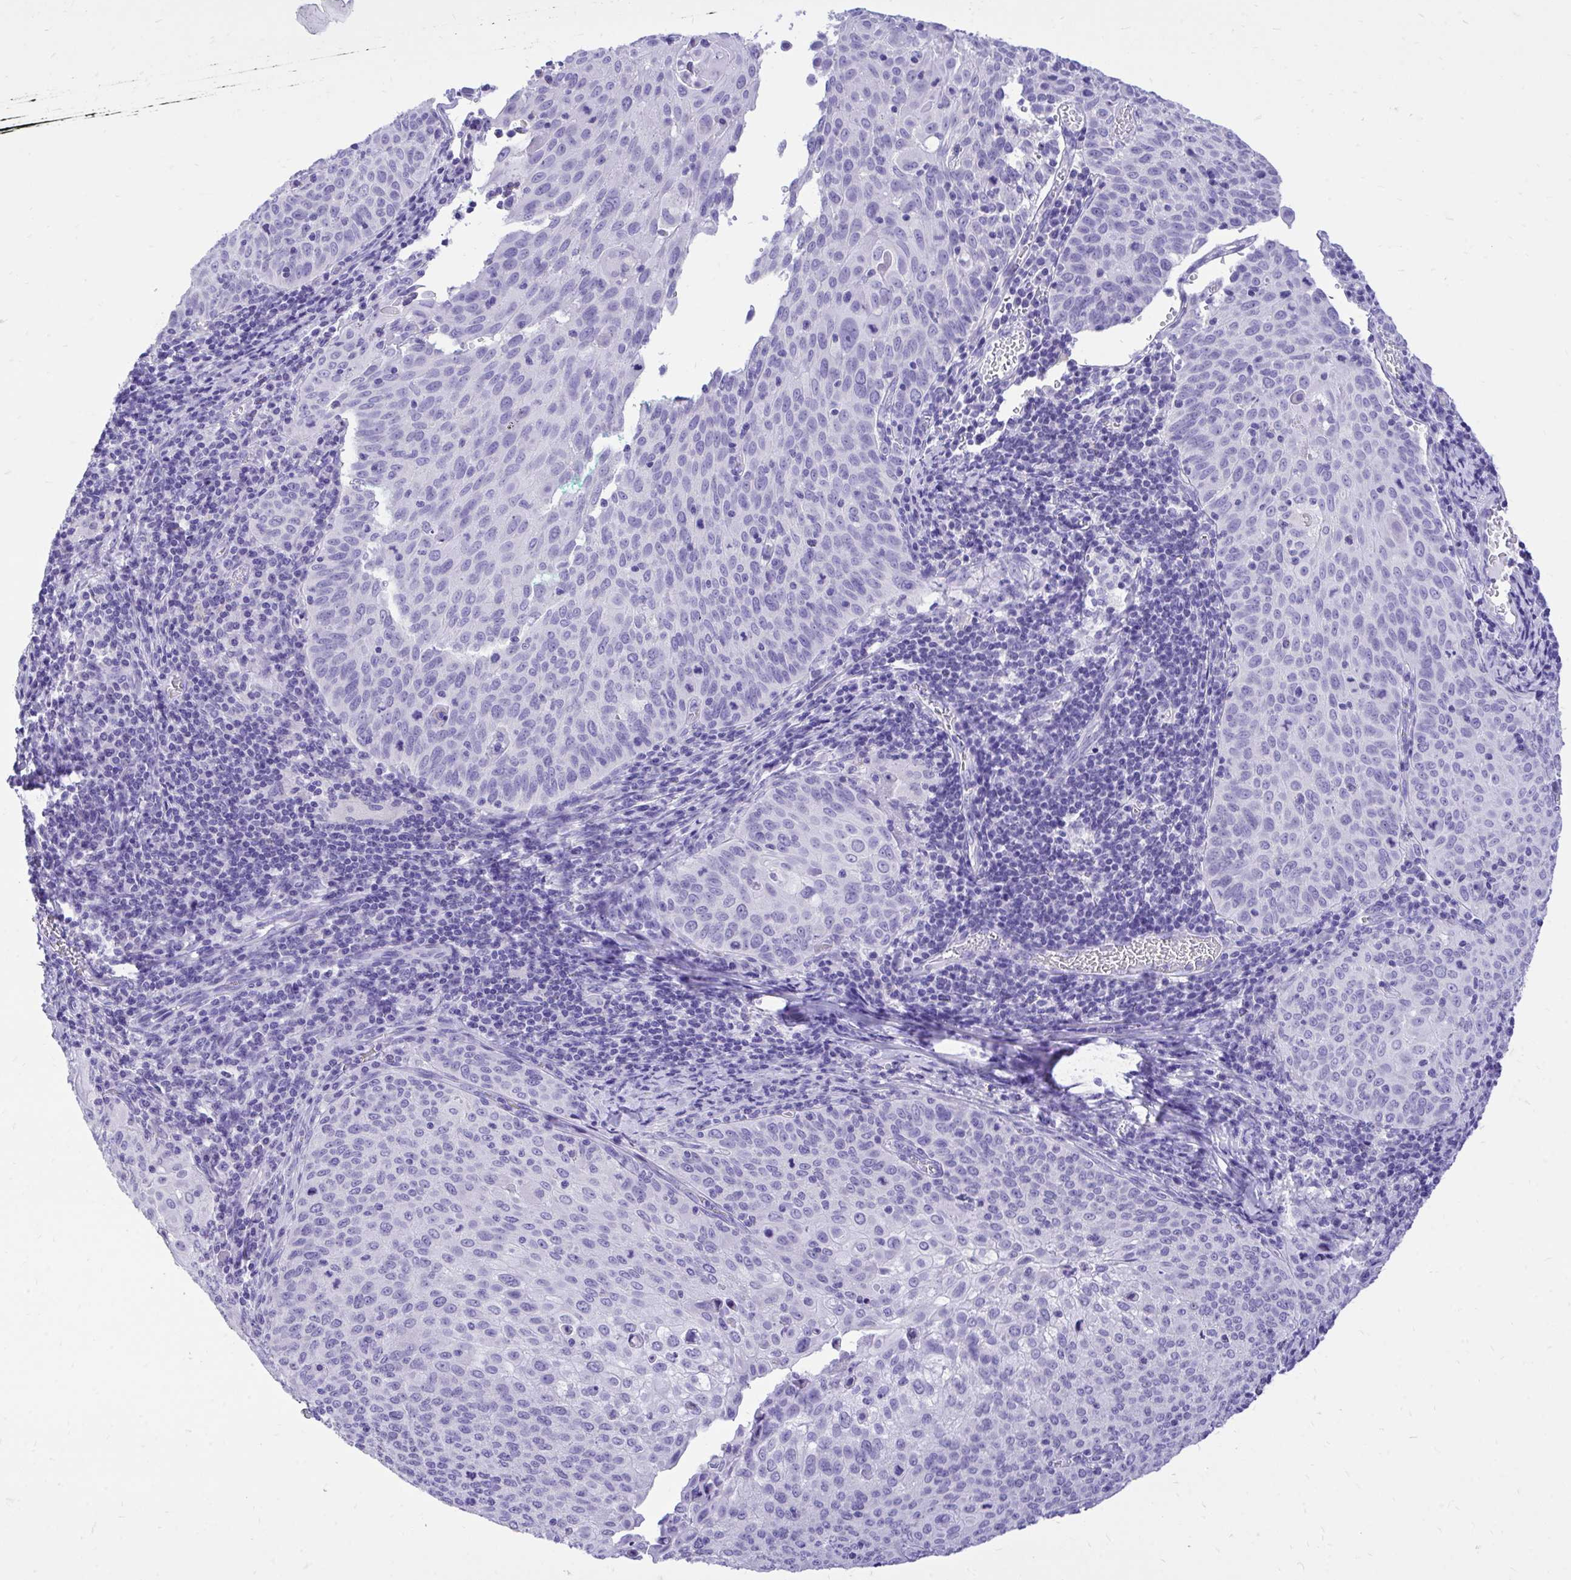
{"staining": {"intensity": "negative", "quantity": "none", "location": "none"}, "tissue": "cervical cancer", "cell_type": "Tumor cells", "image_type": "cancer", "snomed": [{"axis": "morphology", "description": "Squamous cell carcinoma, NOS"}, {"axis": "topography", "description": "Cervix"}], "caption": "Immunohistochemistry of human cervical squamous cell carcinoma displays no expression in tumor cells.", "gene": "MON1A", "patient": {"sex": "female", "age": 65}}